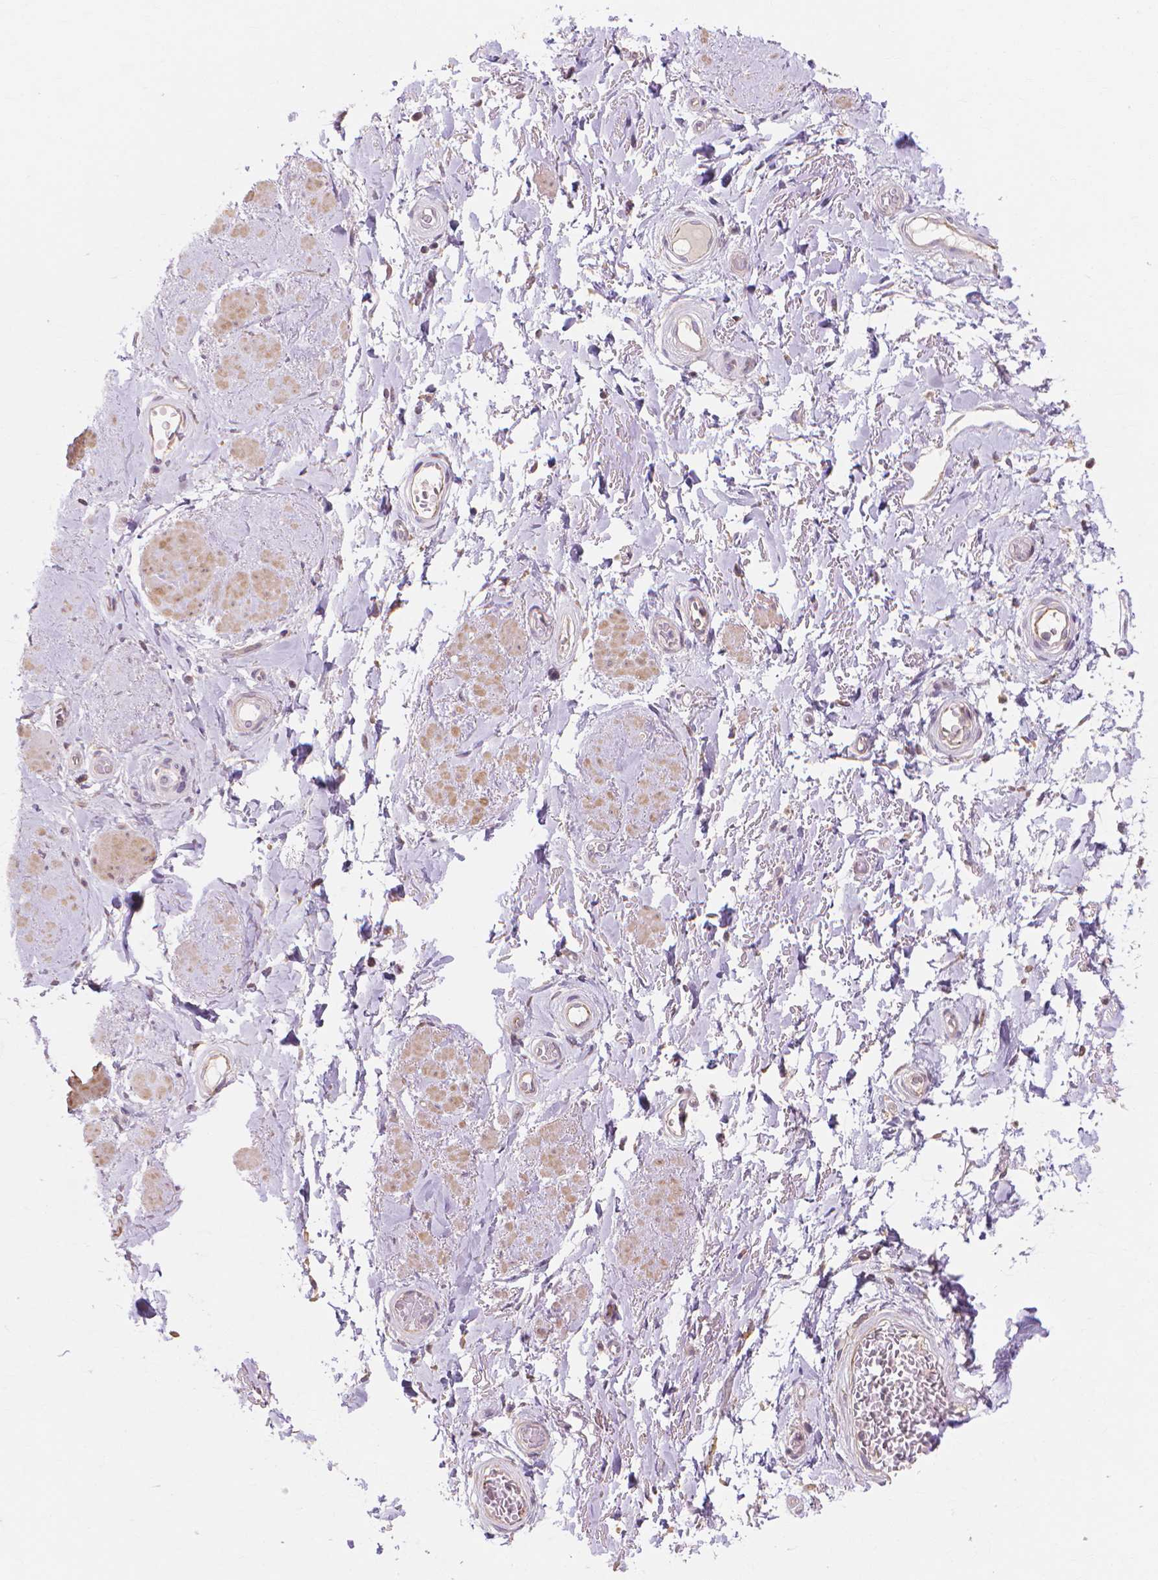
{"staining": {"intensity": "moderate", "quantity": "<25%", "location": "nuclear"}, "tissue": "adipose tissue", "cell_type": "Adipocytes", "image_type": "normal", "snomed": [{"axis": "morphology", "description": "Normal tissue, NOS"}, {"axis": "topography", "description": "Anal"}, {"axis": "topography", "description": "Peripheral nerve tissue"}], "caption": "IHC image of unremarkable human adipose tissue stained for a protein (brown), which displays low levels of moderate nuclear positivity in approximately <25% of adipocytes.", "gene": "PRDM13", "patient": {"sex": "male", "age": 53}}